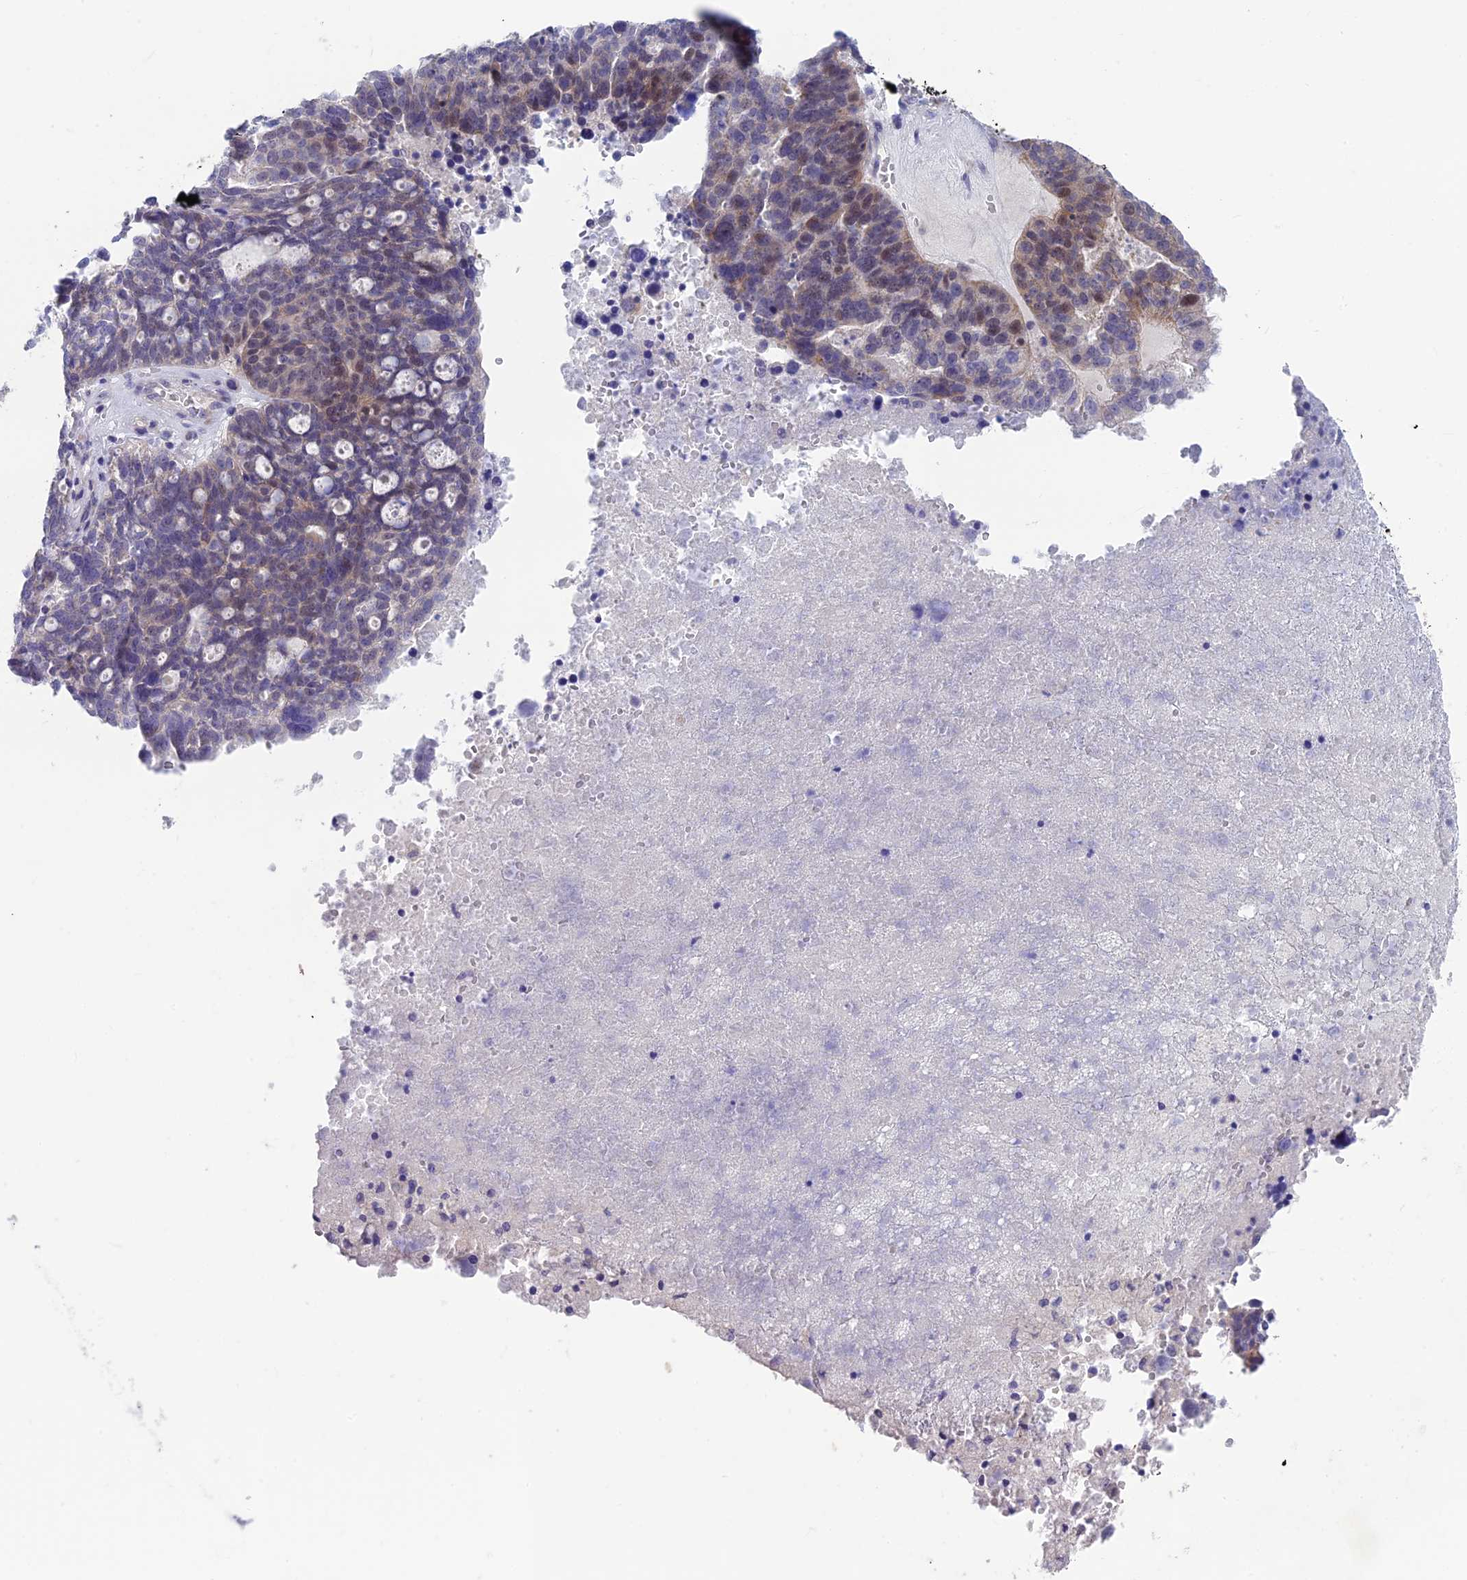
{"staining": {"intensity": "weak", "quantity": "<25%", "location": "nuclear"}, "tissue": "ovarian cancer", "cell_type": "Tumor cells", "image_type": "cancer", "snomed": [{"axis": "morphology", "description": "Cystadenocarcinoma, serous, NOS"}, {"axis": "topography", "description": "Ovary"}], "caption": "Tumor cells are negative for protein expression in human serous cystadenocarcinoma (ovarian). The staining is performed using DAB (3,3'-diaminobenzidine) brown chromogen with nuclei counter-stained in using hematoxylin.", "gene": "SNTN", "patient": {"sex": "female", "age": 59}}